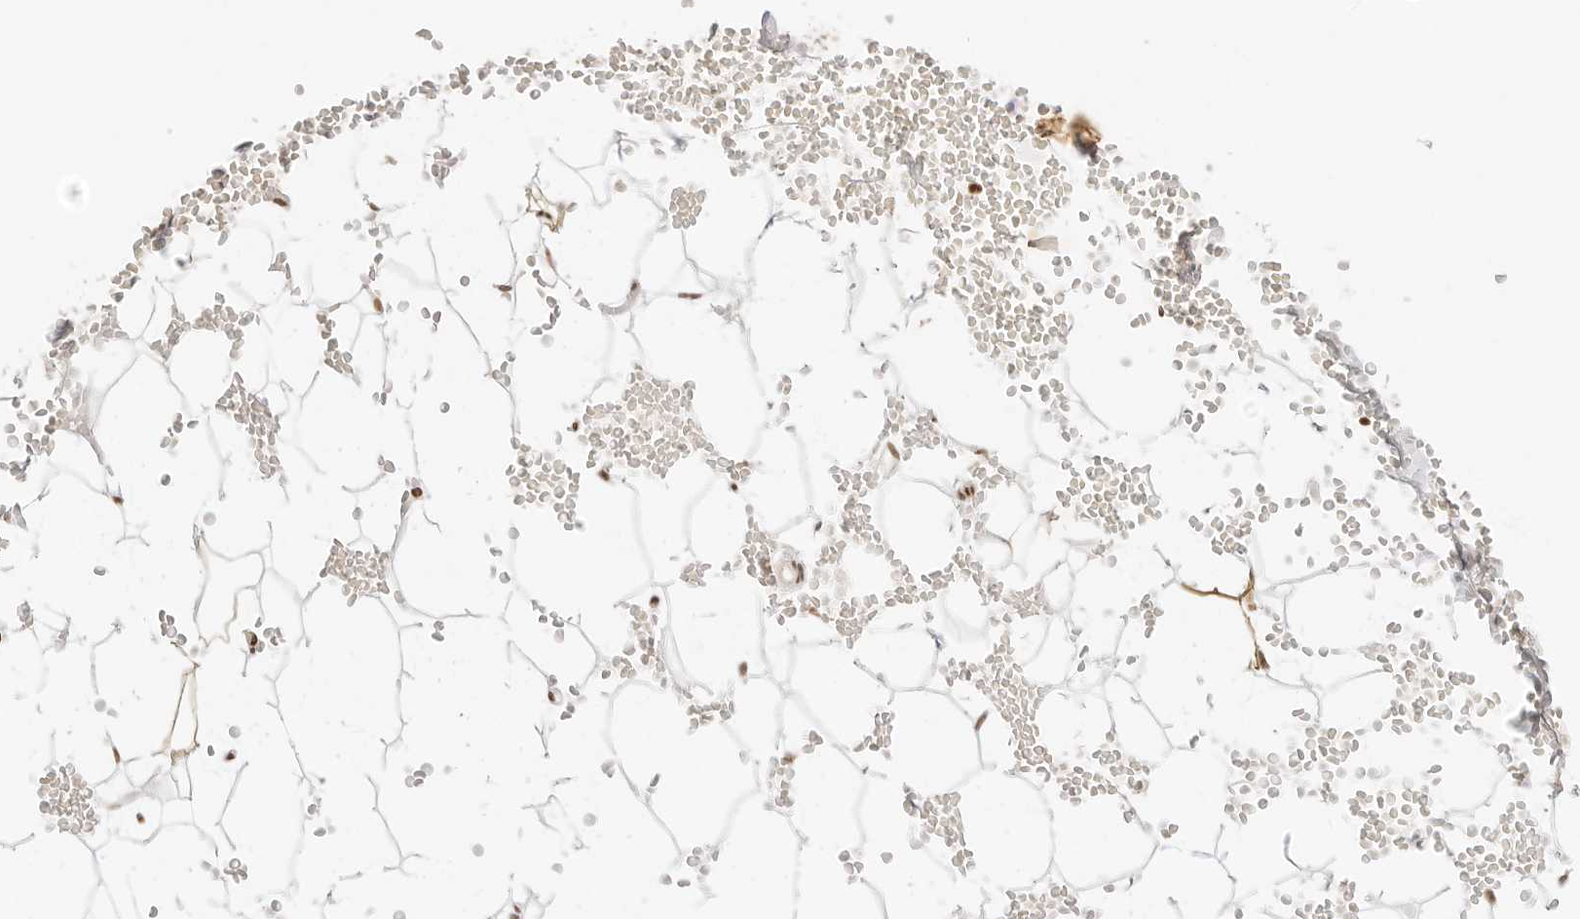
{"staining": {"intensity": "moderate", "quantity": "25%-75%", "location": "cytoplasmic/membranous,nuclear"}, "tissue": "adipose tissue", "cell_type": "Adipocytes", "image_type": "normal", "snomed": [{"axis": "morphology", "description": "Normal tissue, NOS"}, {"axis": "topography", "description": "Breast"}], "caption": "The micrograph reveals immunohistochemical staining of unremarkable adipose tissue. There is moderate cytoplasmic/membranous,nuclear staining is identified in about 25%-75% of adipocytes. Immunohistochemistry stains the protein of interest in brown and the nuclei are stained blue.", "gene": "RPS6KL1", "patient": {"sex": "female", "age": 23}}